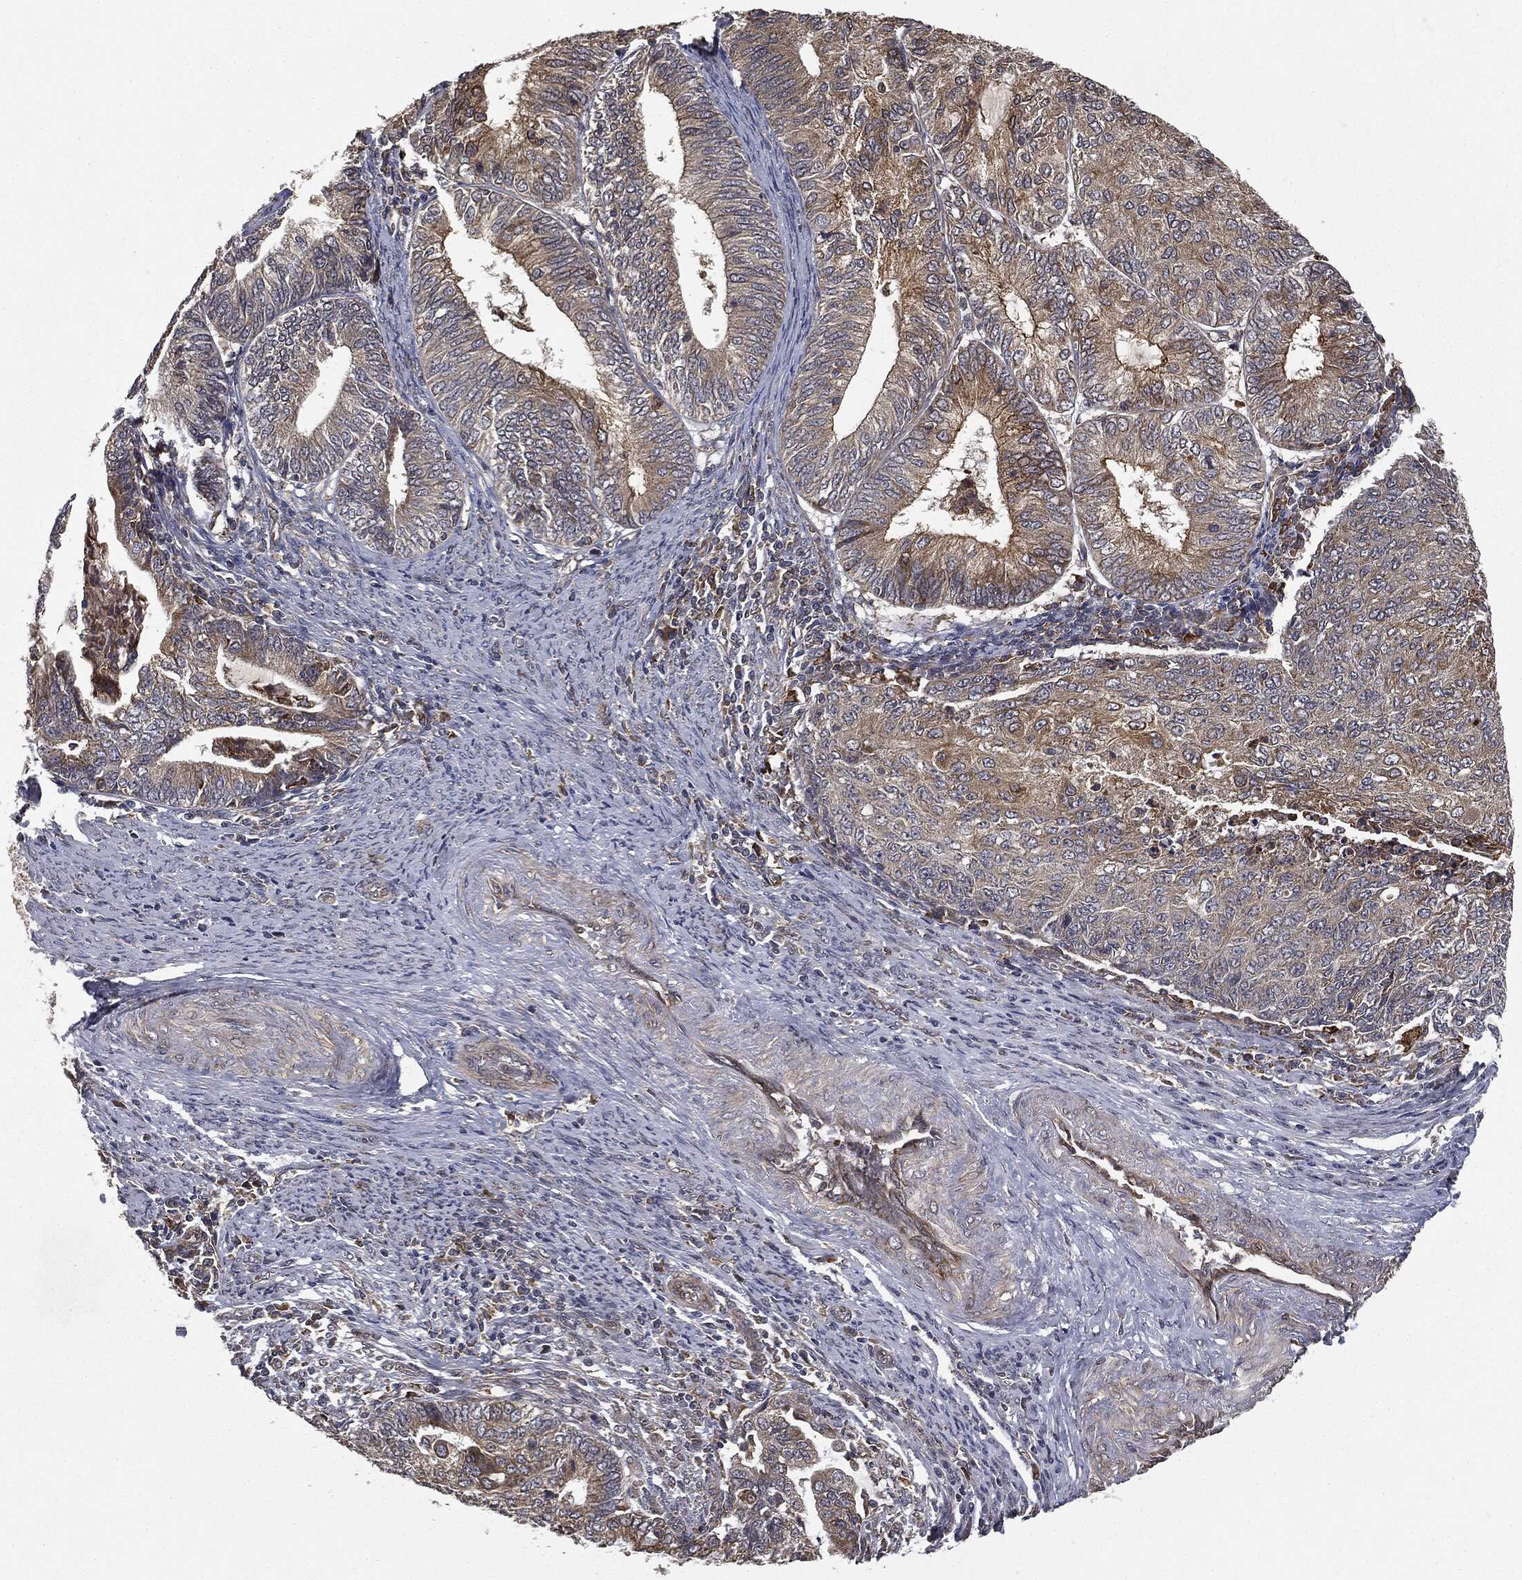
{"staining": {"intensity": "moderate", "quantity": "<25%", "location": "cytoplasmic/membranous"}, "tissue": "endometrial cancer", "cell_type": "Tumor cells", "image_type": "cancer", "snomed": [{"axis": "morphology", "description": "Adenocarcinoma, NOS"}, {"axis": "topography", "description": "Endometrium"}], "caption": "IHC histopathology image of neoplastic tissue: human adenocarcinoma (endometrial) stained using immunohistochemistry exhibits low levels of moderate protein expression localized specifically in the cytoplasmic/membranous of tumor cells, appearing as a cytoplasmic/membranous brown color.", "gene": "MIER2", "patient": {"sex": "female", "age": 82}}